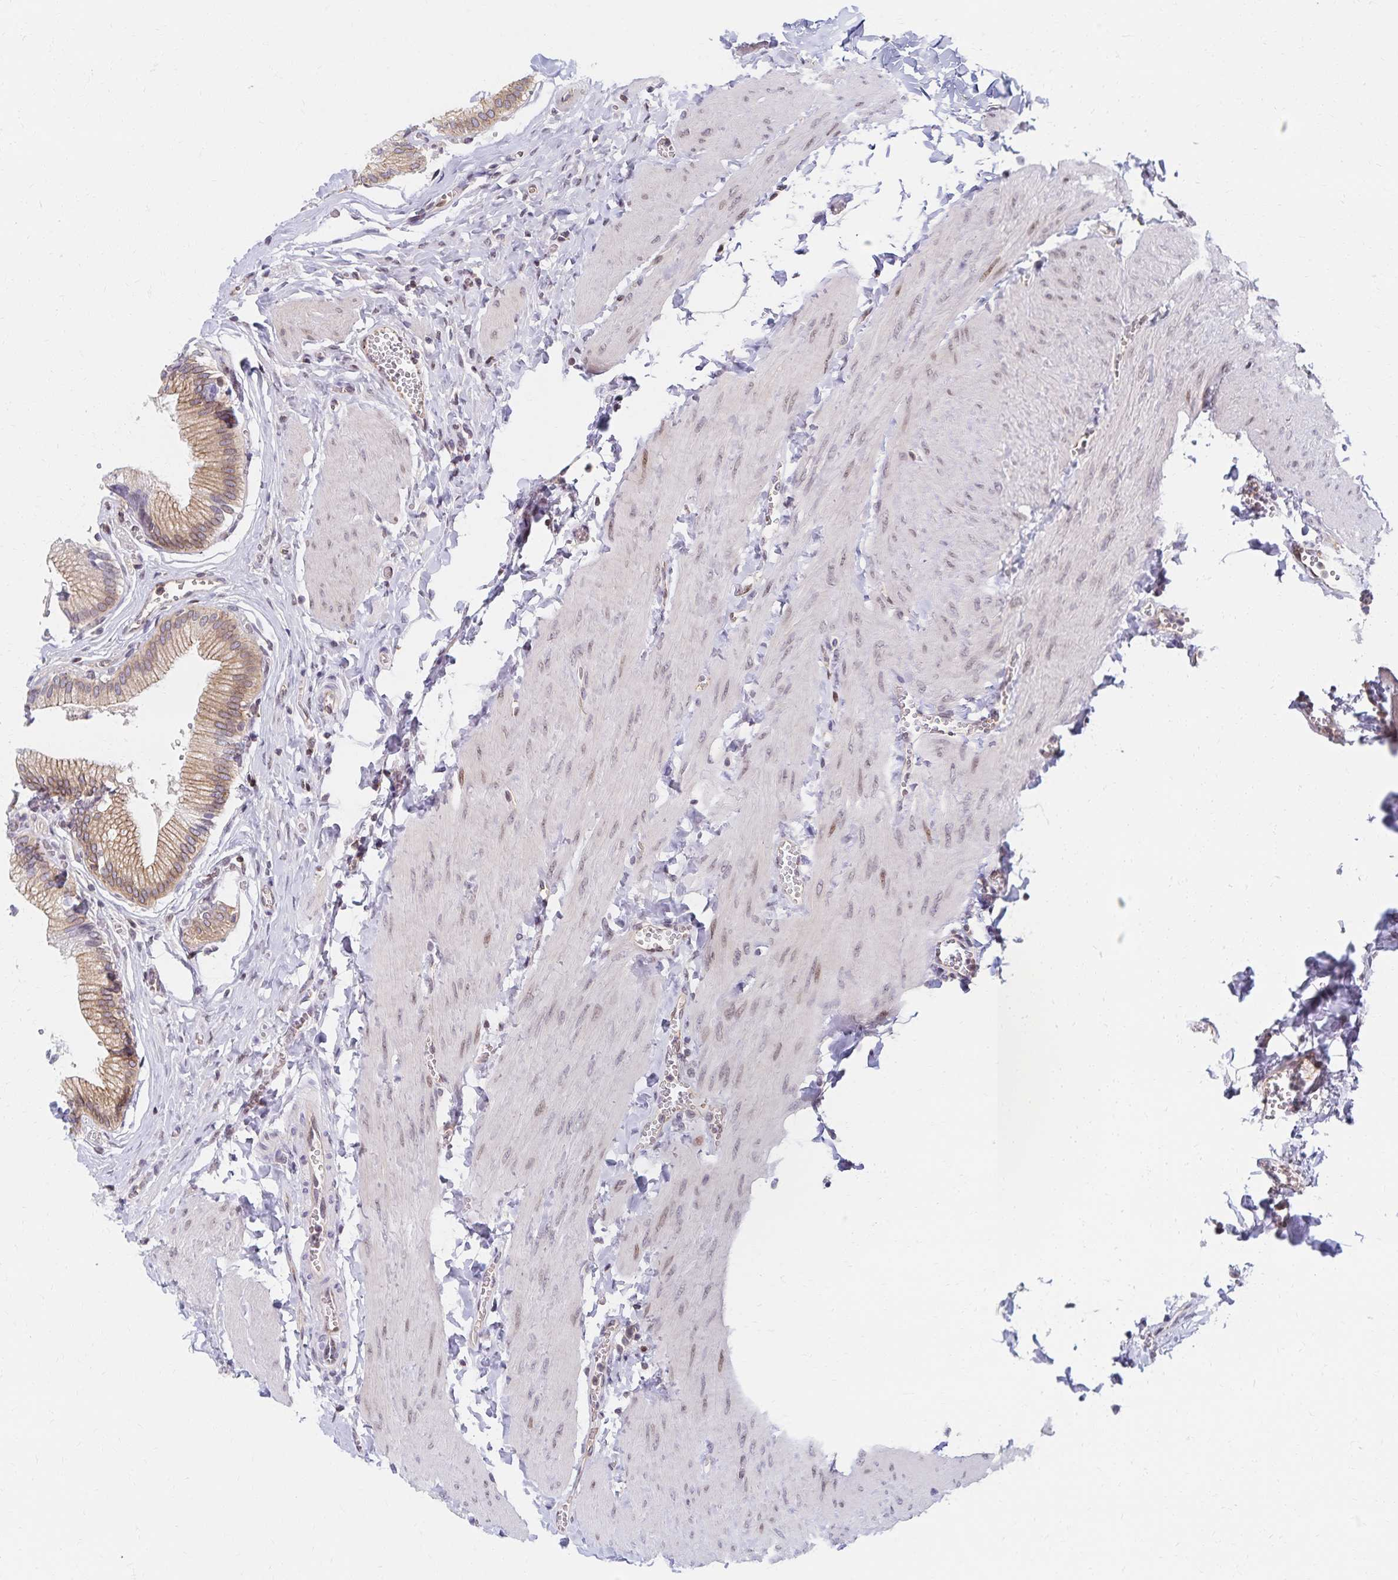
{"staining": {"intensity": "moderate", "quantity": ">75%", "location": "cytoplasmic/membranous"}, "tissue": "gallbladder", "cell_type": "Glandular cells", "image_type": "normal", "snomed": [{"axis": "morphology", "description": "Normal tissue, NOS"}, {"axis": "topography", "description": "Gallbladder"}, {"axis": "topography", "description": "Peripheral nerve tissue"}], "caption": "Normal gallbladder reveals moderate cytoplasmic/membranous positivity in about >75% of glandular cells, visualized by immunohistochemistry.", "gene": "RAB9B", "patient": {"sex": "male", "age": 17}}